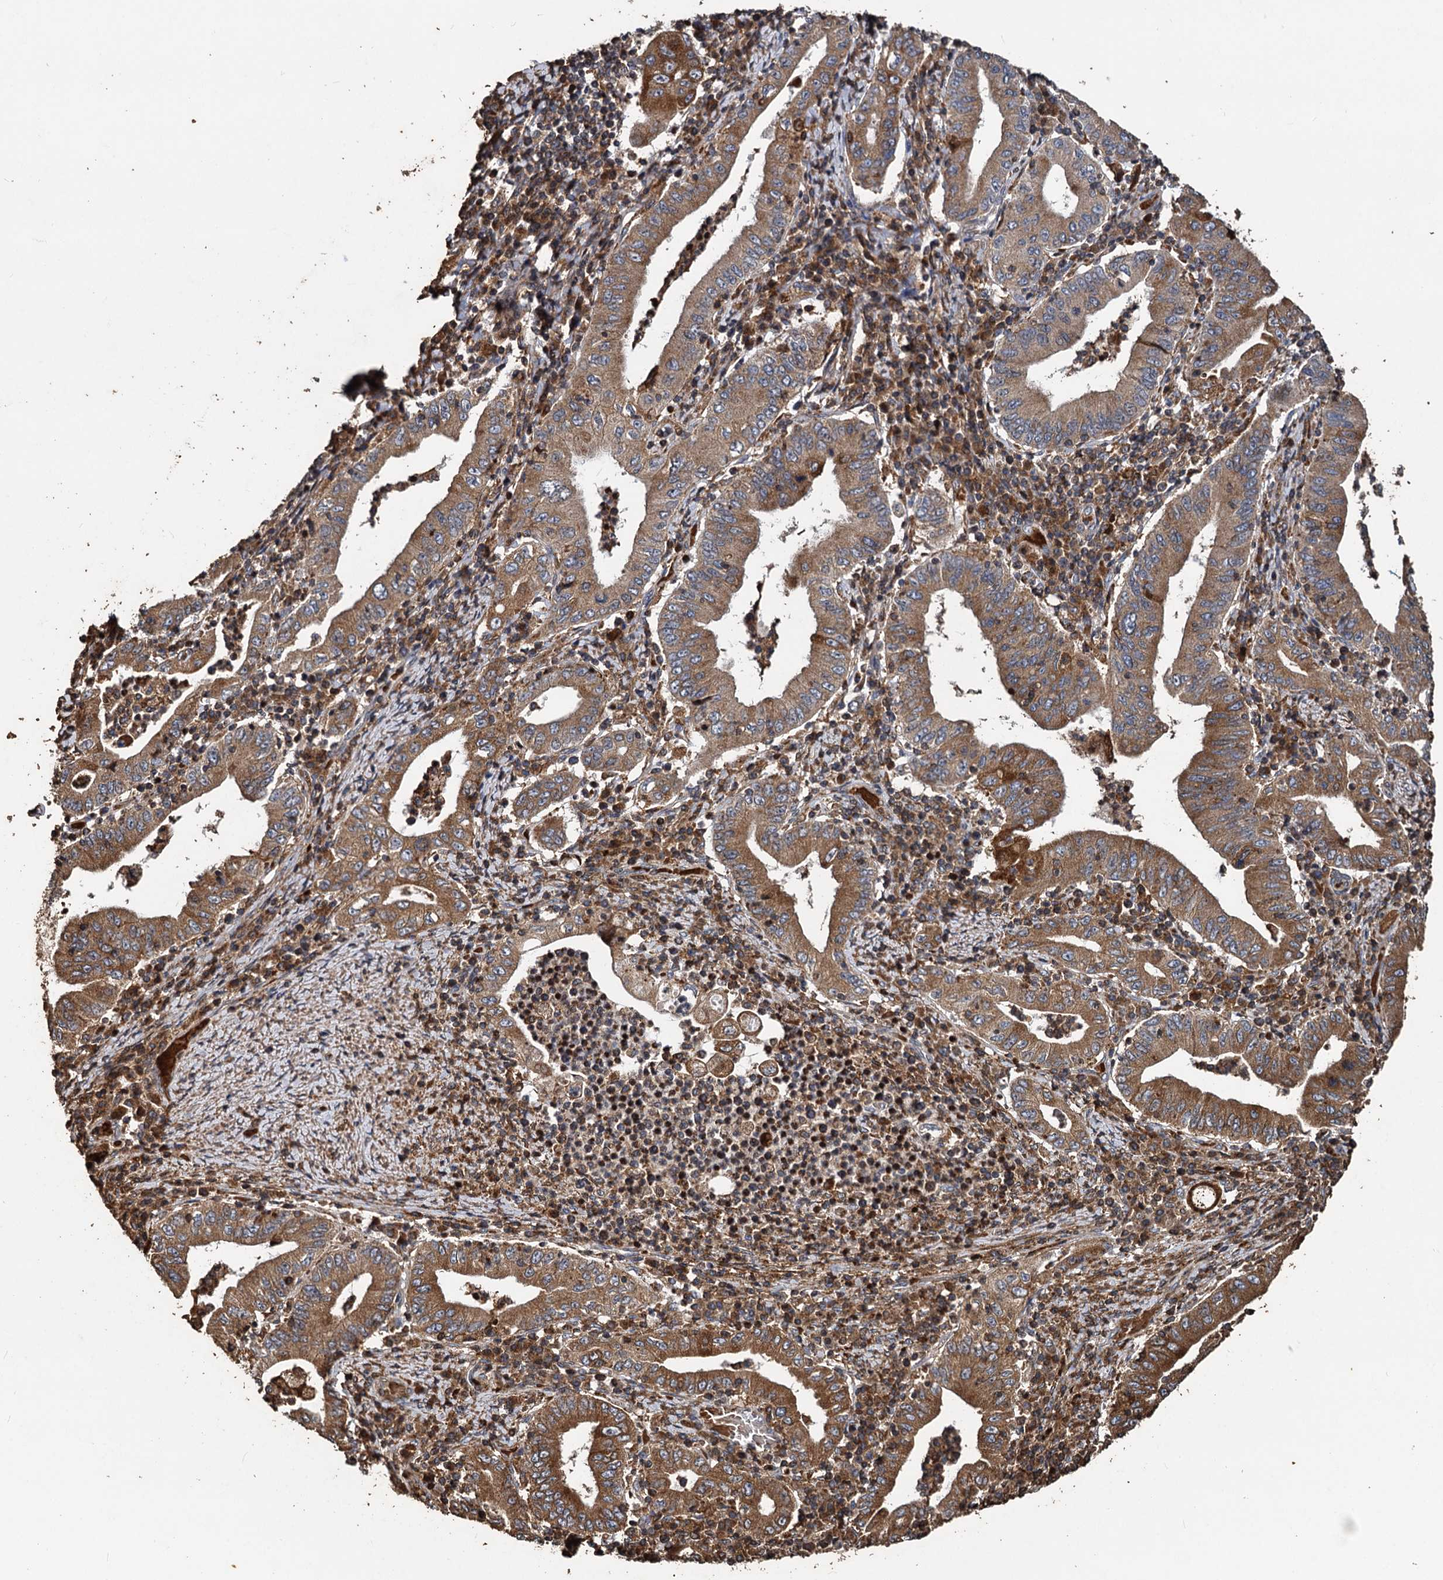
{"staining": {"intensity": "moderate", "quantity": ">75%", "location": "cytoplasmic/membranous"}, "tissue": "stomach cancer", "cell_type": "Tumor cells", "image_type": "cancer", "snomed": [{"axis": "morphology", "description": "Normal tissue, NOS"}, {"axis": "morphology", "description": "Adenocarcinoma, NOS"}, {"axis": "topography", "description": "Esophagus"}, {"axis": "topography", "description": "Stomach, upper"}, {"axis": "topography", "description": "Peripheral nerve tissue"}], "caption": "Moderate cytoplasmic/membranous expression is identified in about >75% of tumor cells in stomach cancer.", "gene": "NOTCH2NLA", "patient": {"sex": "male", "age": 62}}